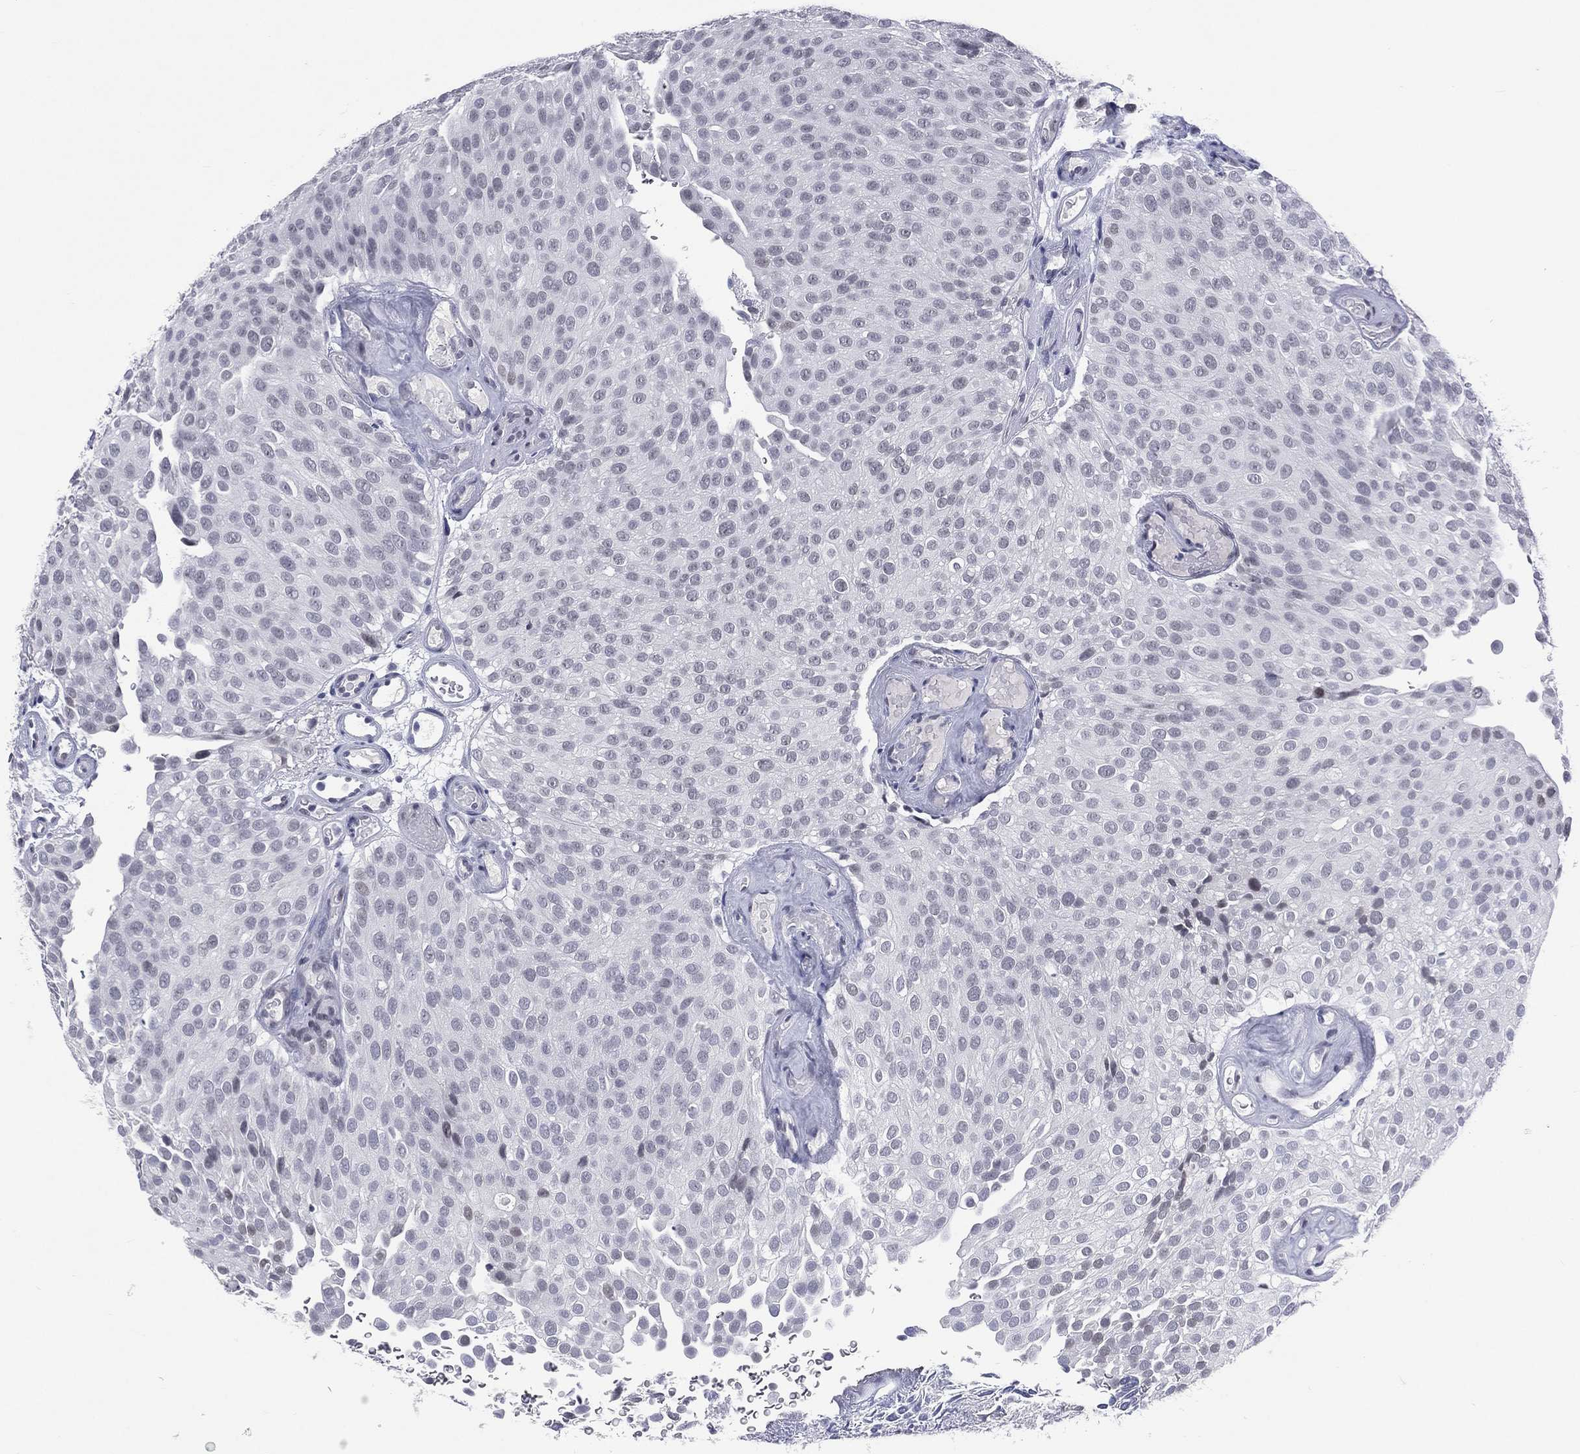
{"staining": {"intensity": "negative", "quantity": "none", "location": "none"}, "tissue": "urothelial cancer", "cell_type": "Tumor cells", "image_type": "cancer", "snomed": [{"axis": "morphology", "description": "Urothelial carcinoma, Low grade"}, {"axis": "topography", "description": "Urinary bladder"}], "caption": "Tumor cells show no significant staining in urothelial carcinoma (low-grade). (DAB immunohistochemistry (IHC), high magnification).", "gene": "SSX1", "patient": {"sex": "male", "age": 78}}